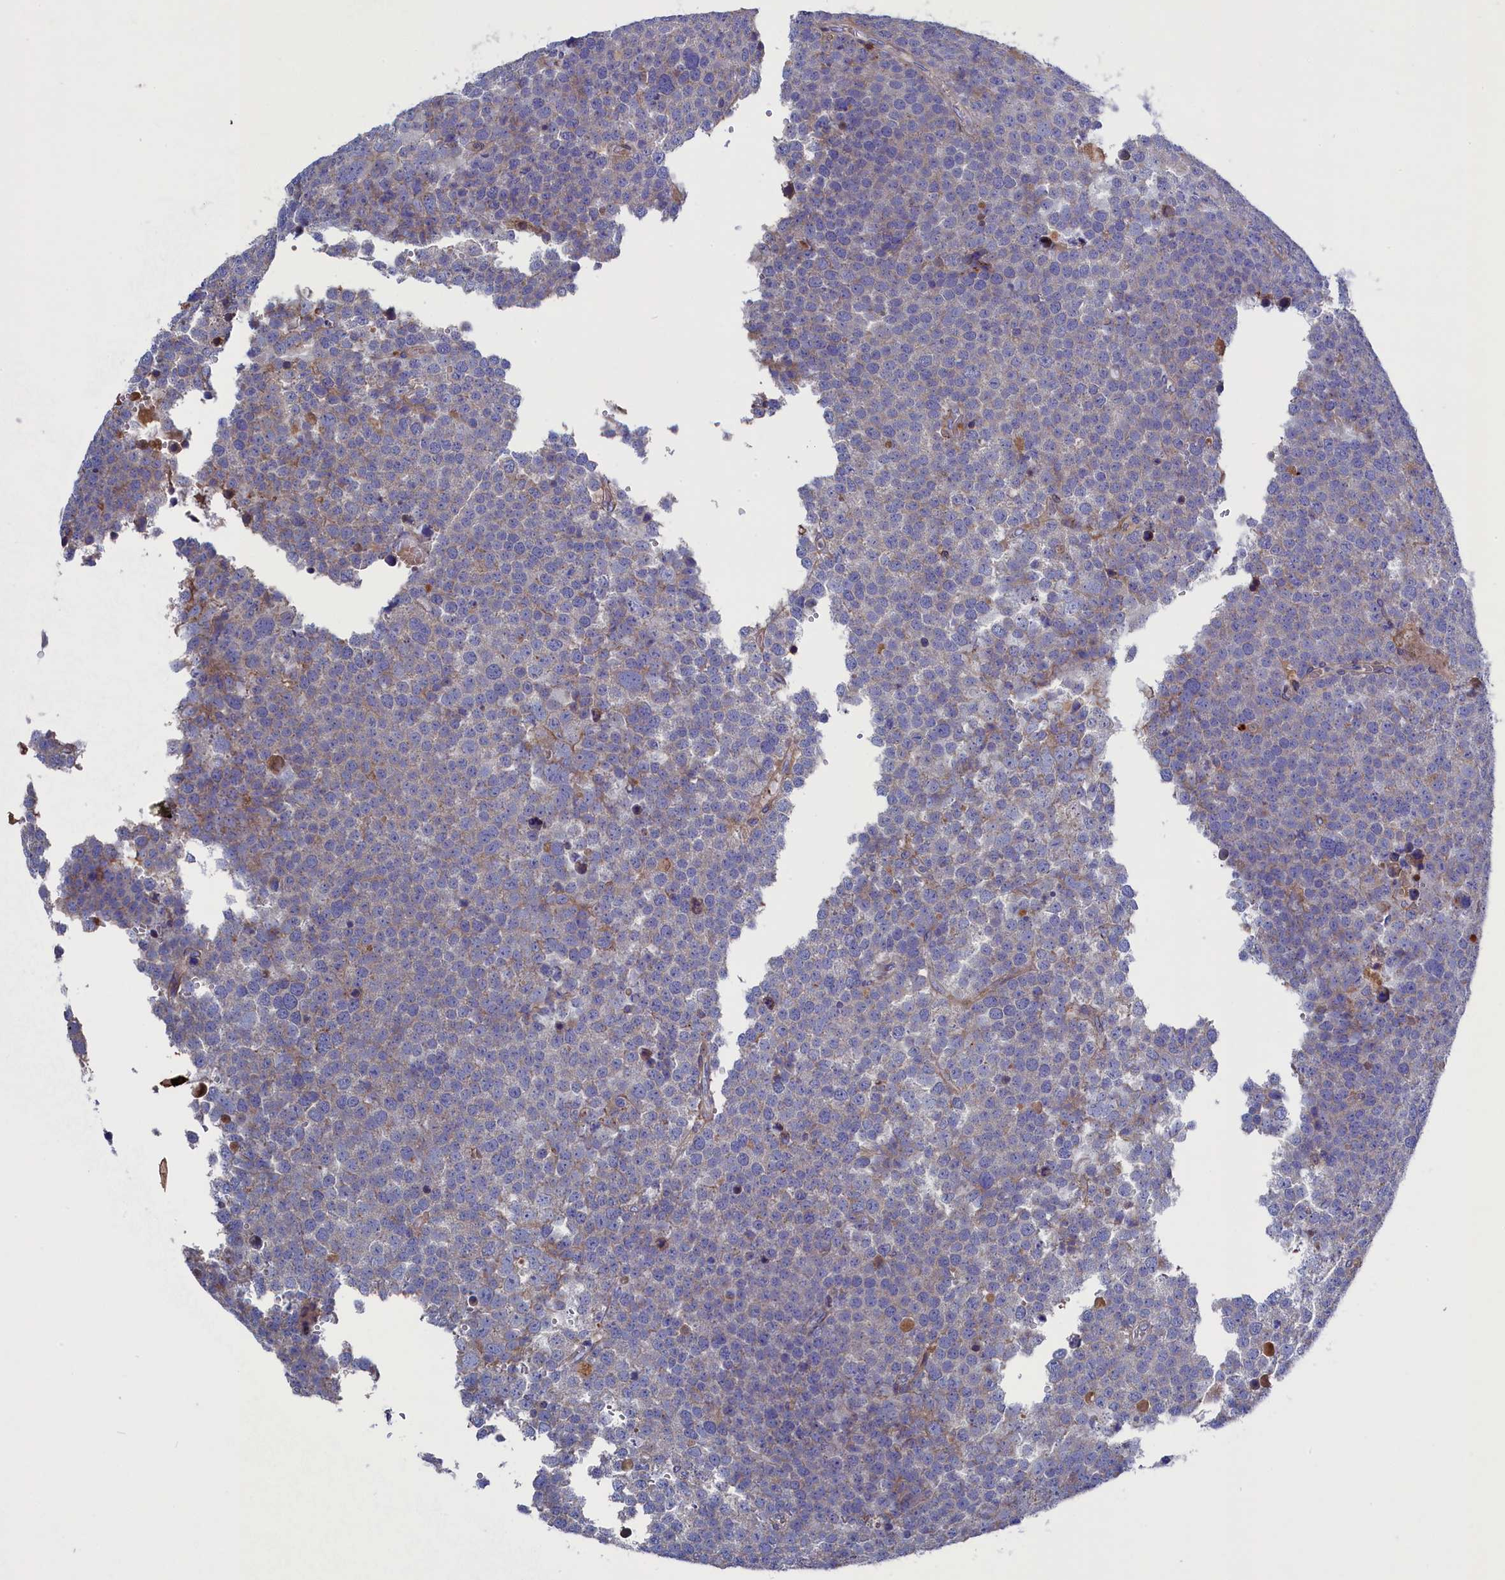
{"staining": {"intensity": "negative", "quantity": "none", "location": "none"}, "tissue": "testis cancer", "cell_type": "Tumor cells", "image_type": "cancer", "snomed": [{"axis": "morphology", "description": "Seminoma, NOS"}, {"axis": "topography", "description": "Testis"}], "caption": "High power microscopy histopathology image of an immunohistochemistry image of testis seminoma, revealing no significant expression in tumor cells.", "gene": "GPR108", "patient": {"sex": "male", "age": 71}}